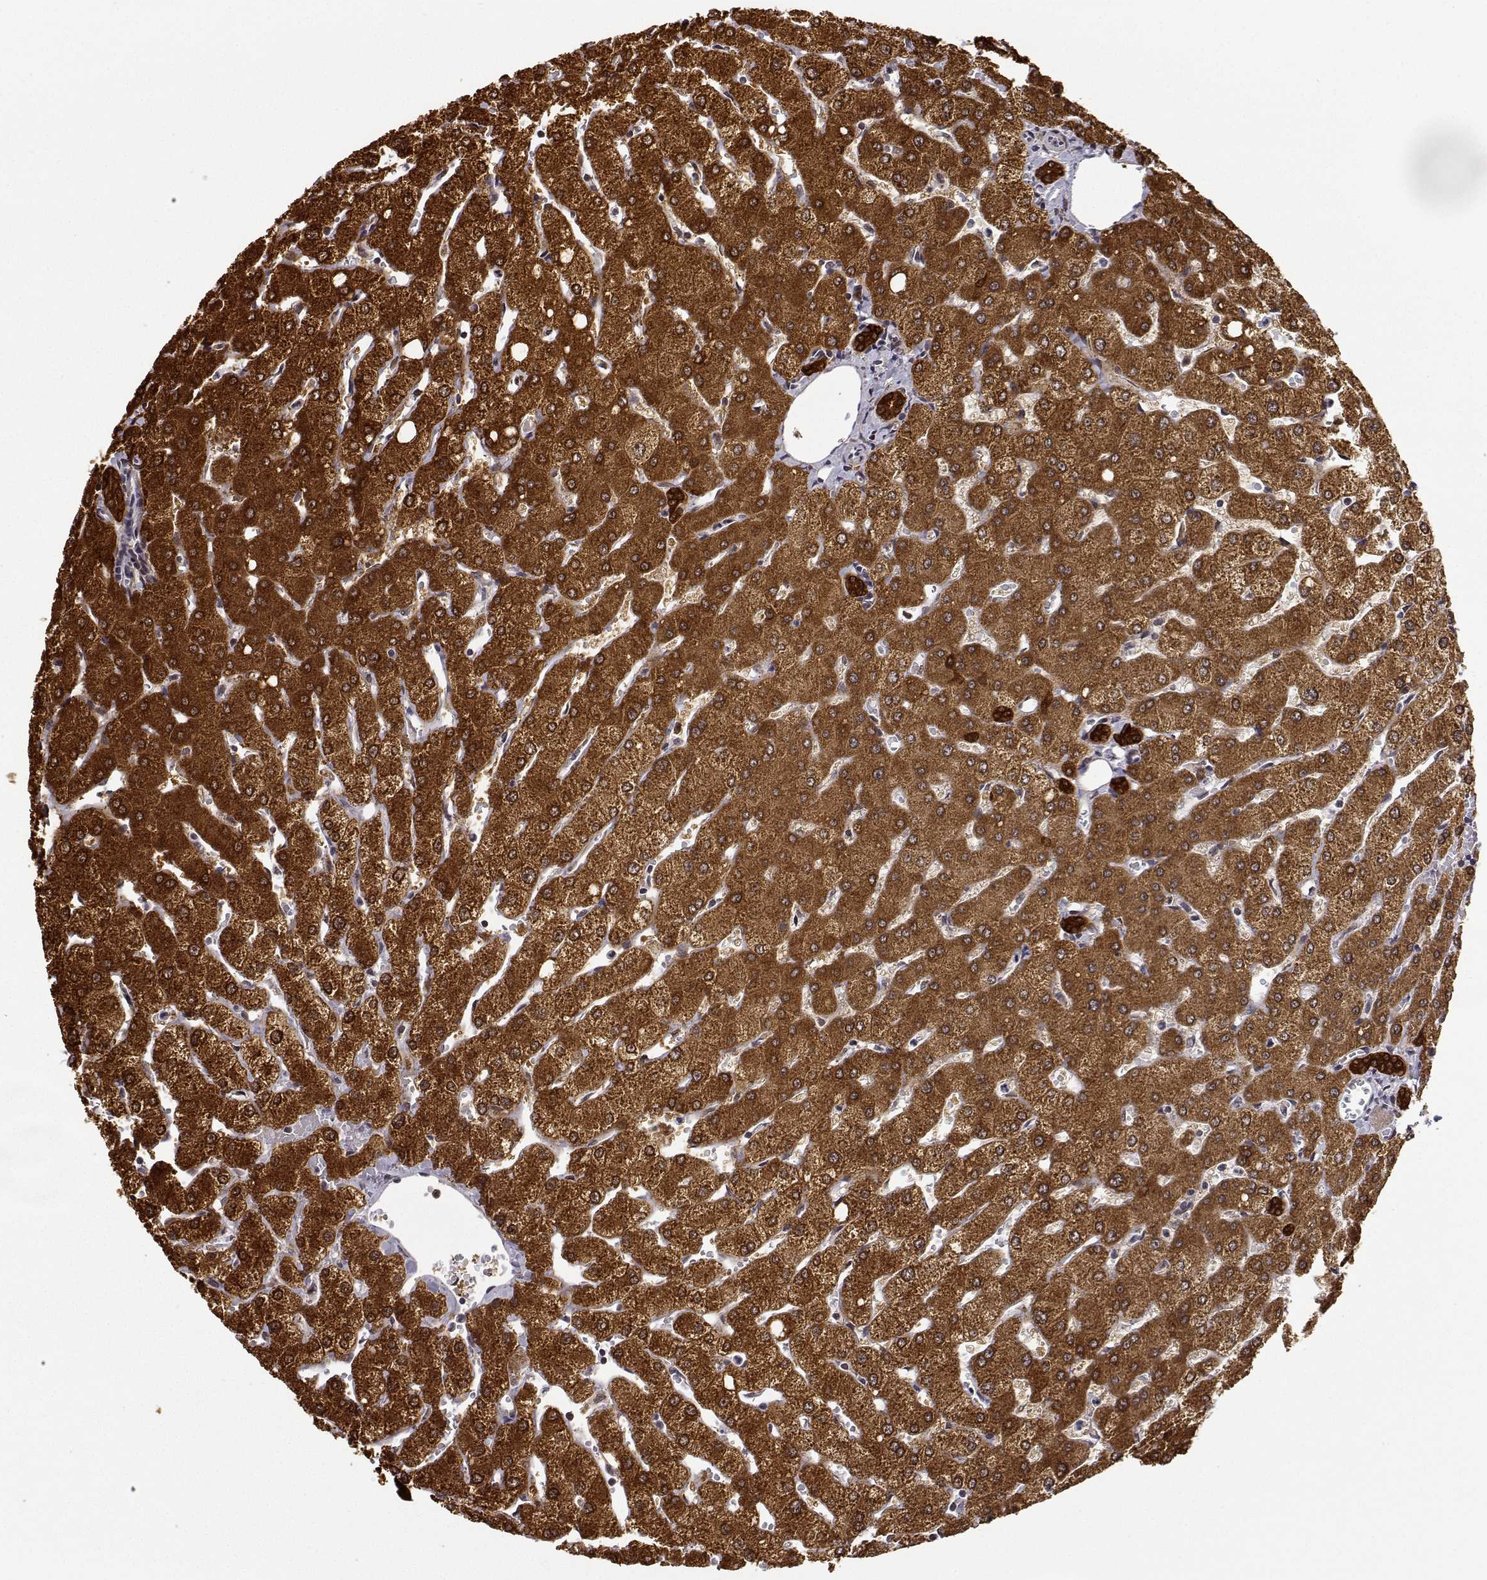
{"staining": {"intensity": "strong", "quantity": ">75%", "location": "cytoplasmic/membranous"}, "tissue": "liver", "cell_type": "Cholangiocytes", "image_type": "normal", "snomed": [{"axis": "morphology", "description": "Normal tissue, NOS"}, {"axis": "topography", "description": "Liver"}], "caption": "Immunohistochemistry of normal liver exhibits high levels of strong cytoplasmic/membranous staining in about >75% of cholangiocytes.", "gene": "PHGDH", "patient": {"sex": "female", "age": 54}}